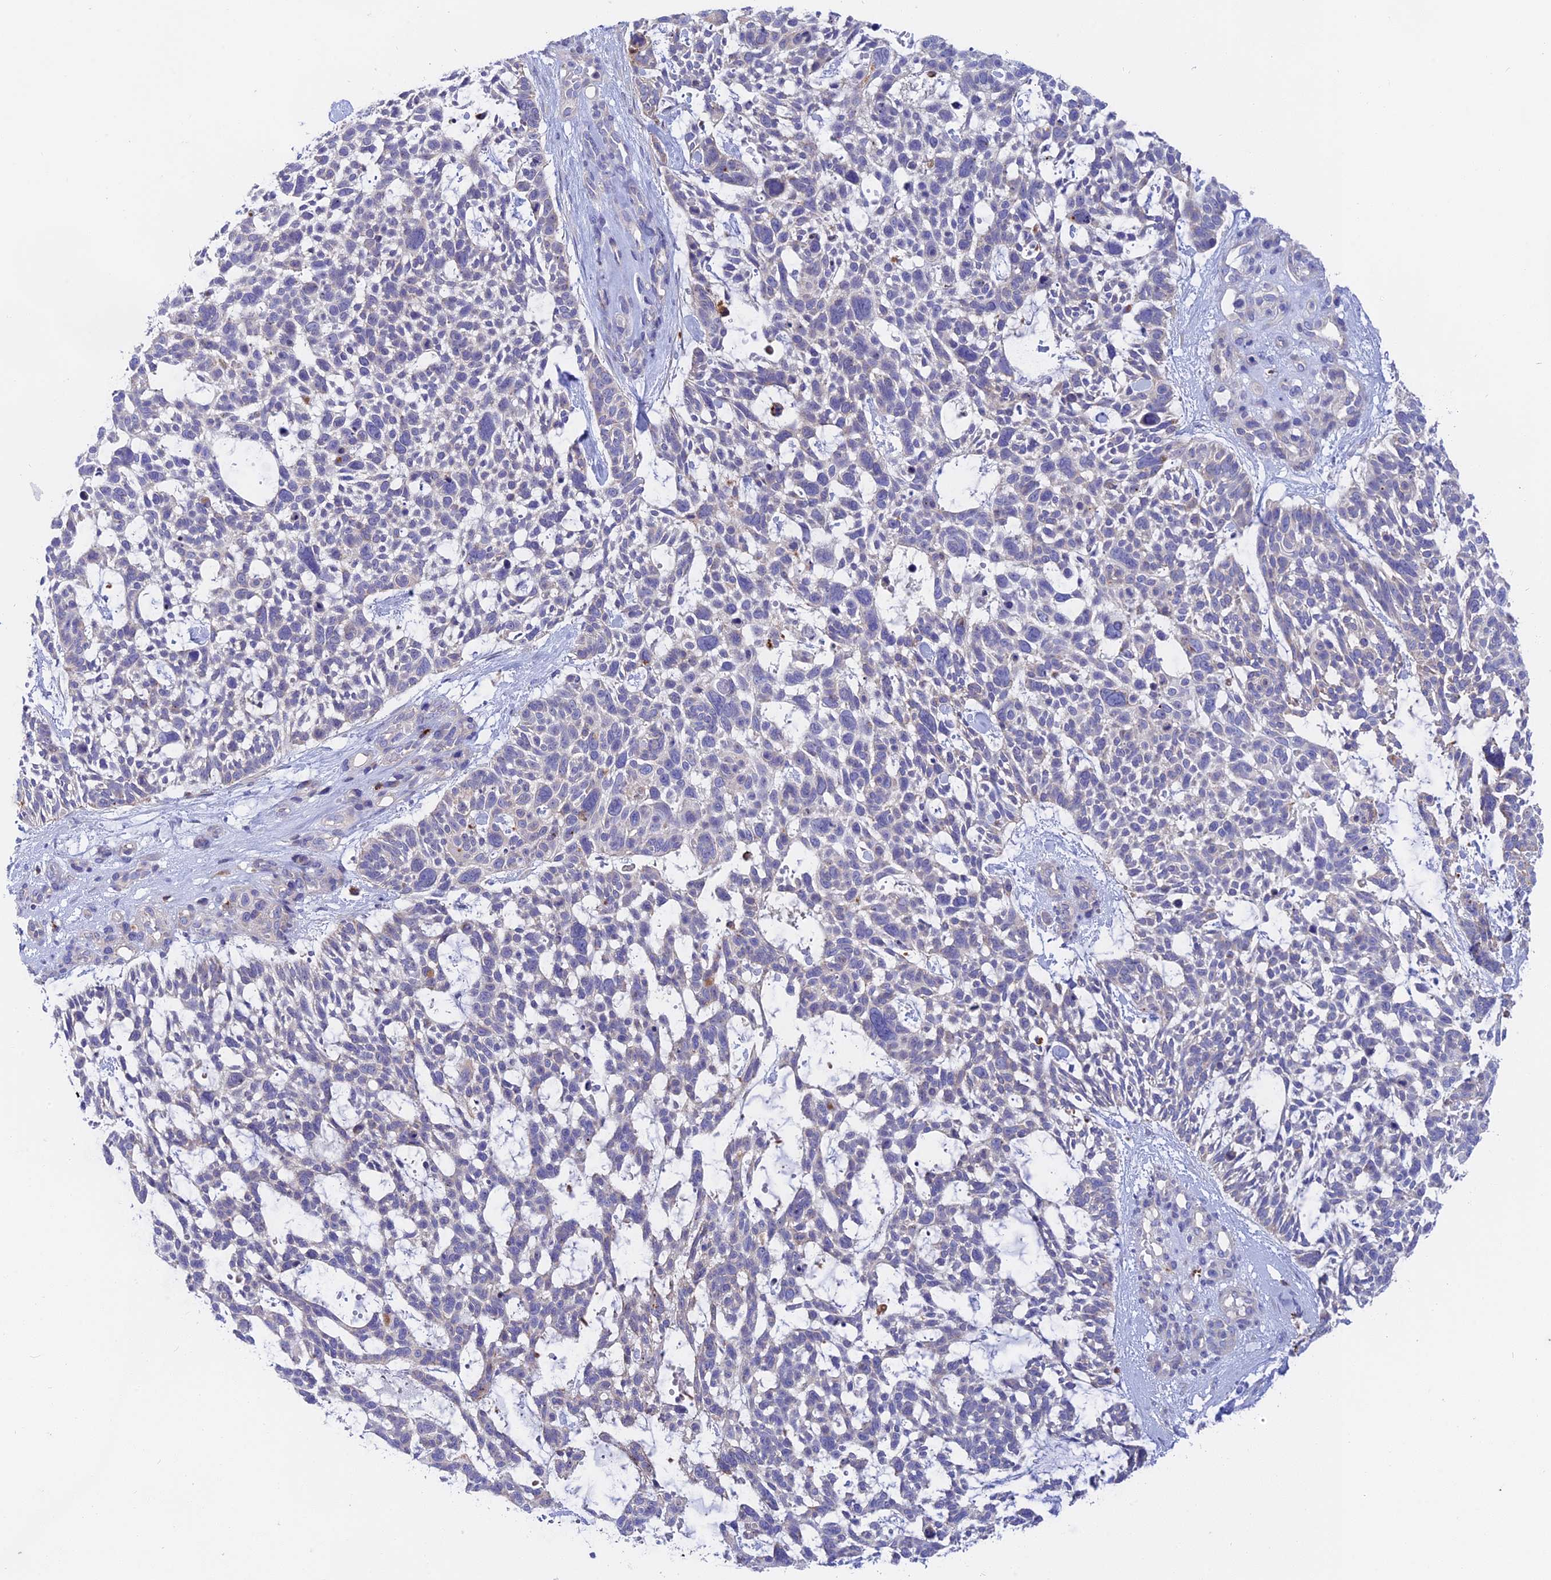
{"staining": {"intensity": "negative", "quantity": "none", "location": "none"}, "tissue": "skin cancer", "cell_type": "Tumor cells", "image_type": "cancer", "snomed": [{"axis": "morphology", "description": "Basal cell carcinoma"}, {"axis": "topography", "description": "Skin"}], "caption": "This is an immunohistochemistry (IHC) image of human skin cancer (basal cell carcinoma). There is no positivity in tumor cells.", "gene": "GLB1L", "patient": {"sex": "male", "age": 88}}